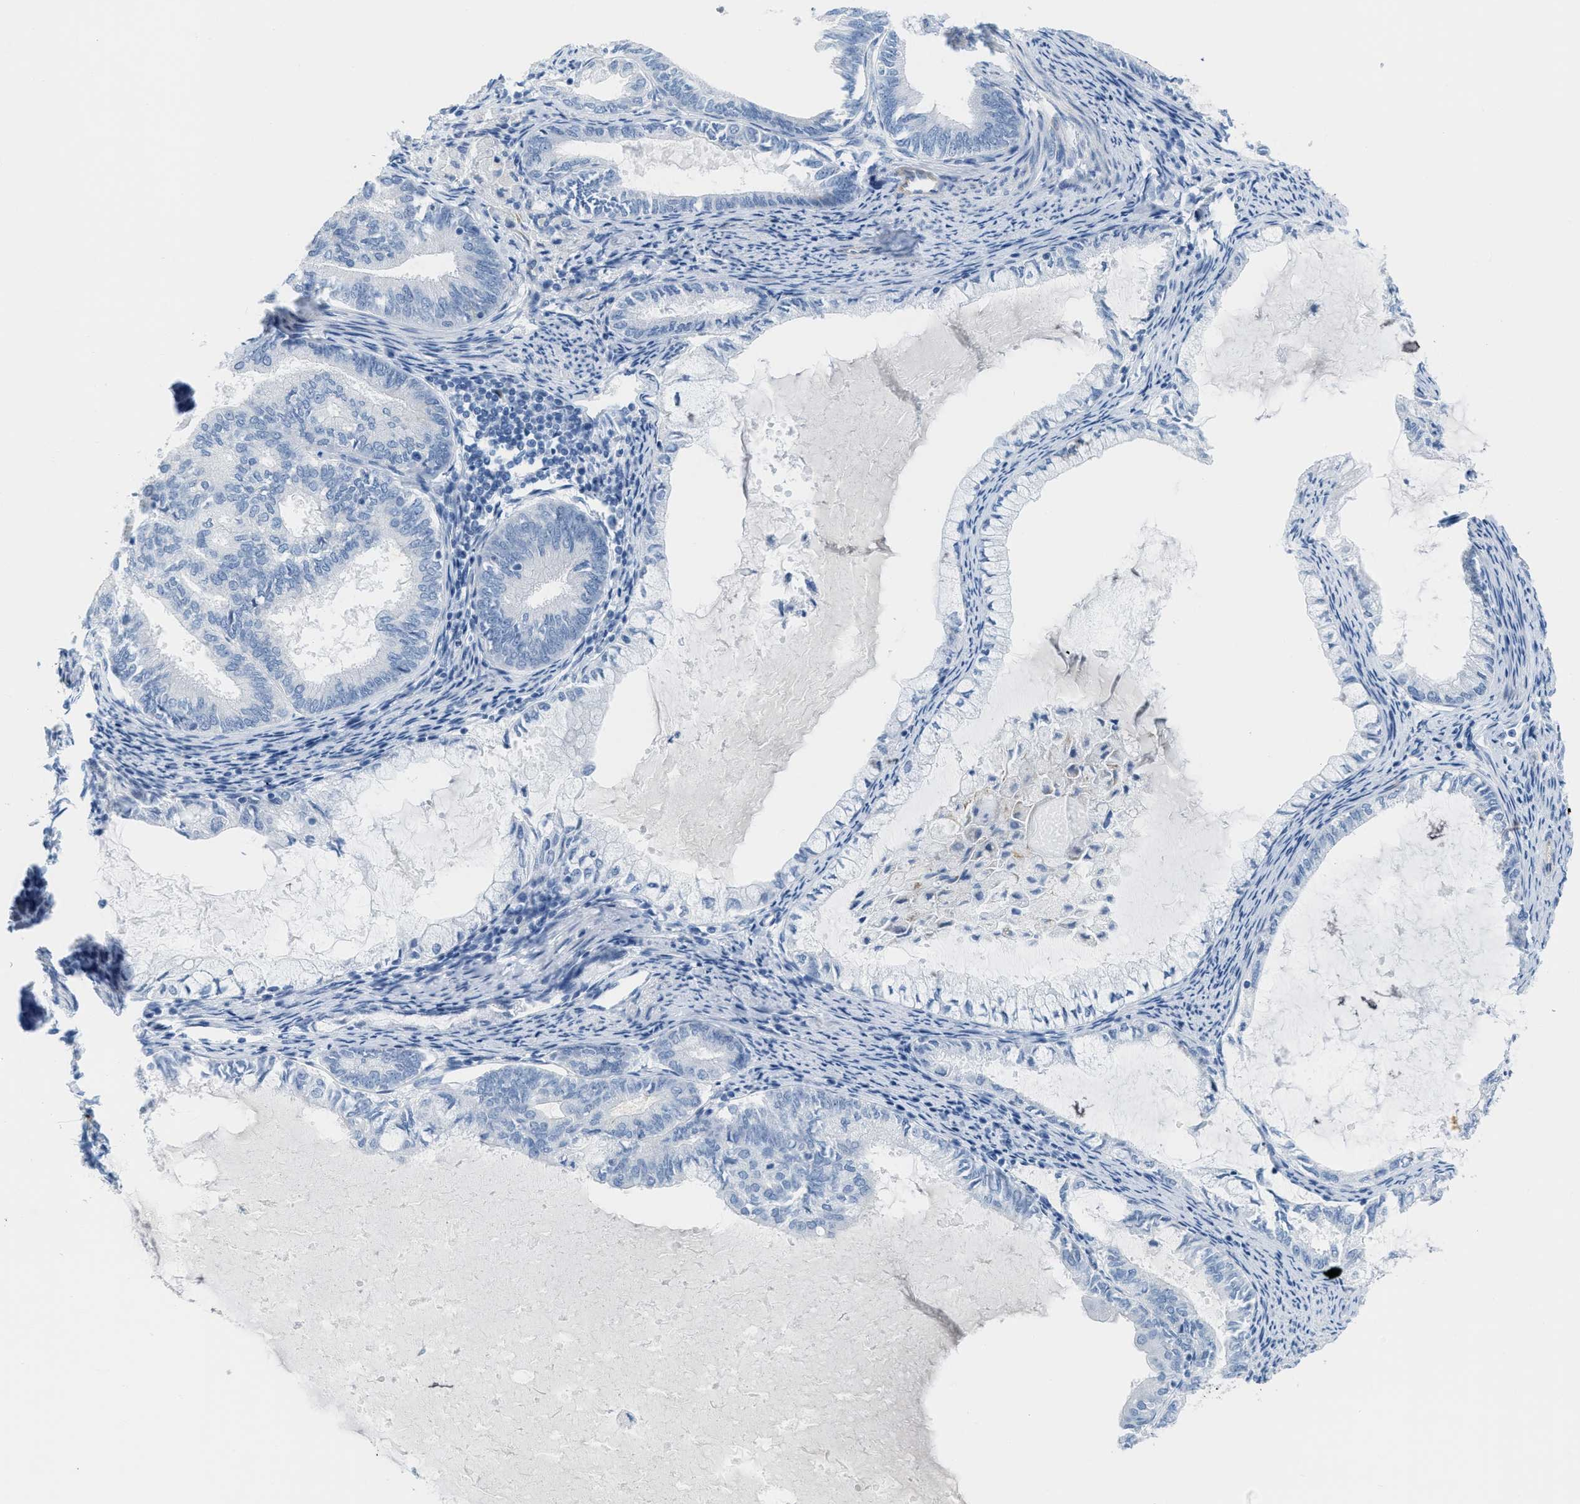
{"staining": {"intensity": "negative", "quantity": "none", "location": "none"}, "tissue": "endometrial cancer", "cell_type": "Tumor cells", "image_type": "cancer", "snomed": [{"axis": "morphology", "description": "Adenocarcinoma, NOS"}, {"axis": "topography", "description": "Endometrium"}], "caption": "Endometrial cancer (adenocarcinoma) stained for a protein using immunohistochemistry (IHC) shows no staining tumor cells.", "gene": "SLC12A1", "patient": {"sex": "female", "age": 86}}